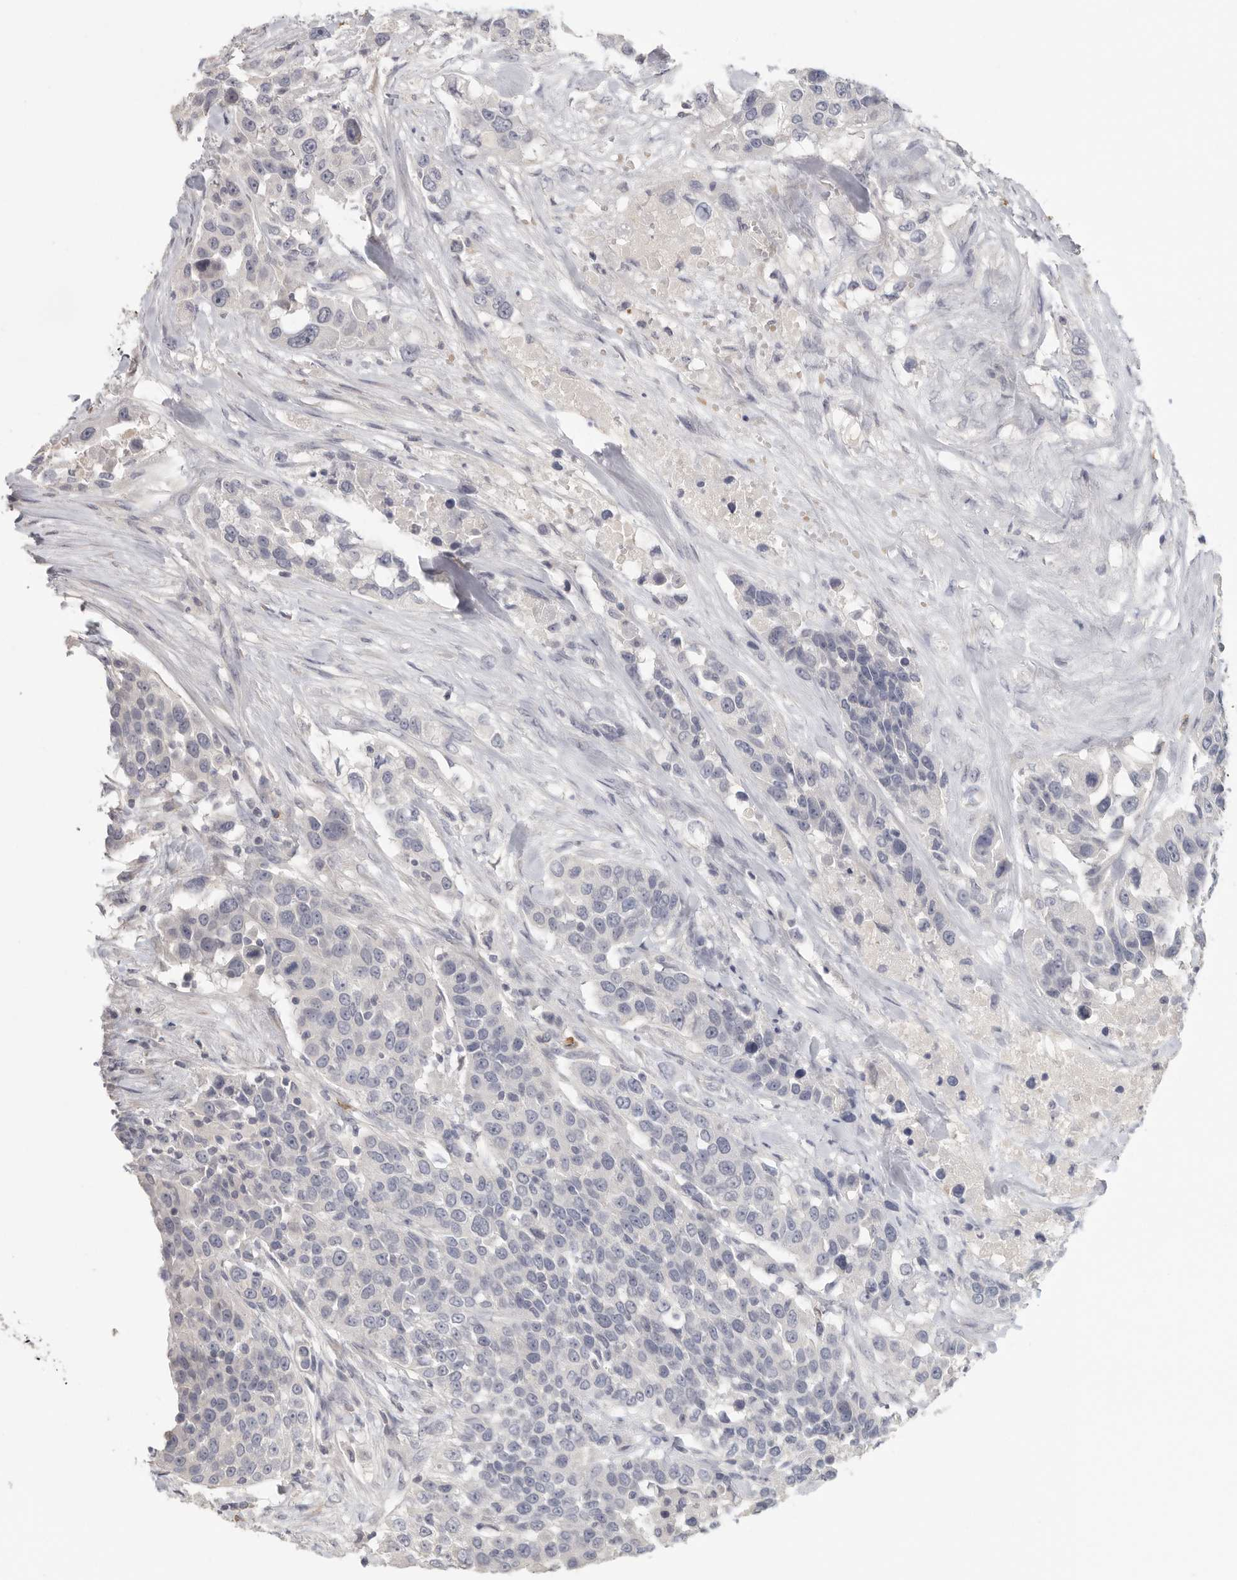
{"staining": {"intensity": "negative", "quantity": "none", "location": "none"}, "tissue": "urothelial cancer", "cell_type": "Tumor cells", "image_type": "cancer", "snomed": [{"axis": "morphology", "description": "Urothelial carcinoma, High grade"}, {"axis": "topography", "description": "Urinary bladder"}], "caption": "High magnification brightfield microscopy of urothelial carcinoma (high-grade) stained with DAB (3,3'-diaminobenzidine) (brown) and counterstained with hematoxylin (blue): tumor cells show no significant positivity.", "gene": "DNAJC11", "patient": {"sex": "female", "age": 80}}